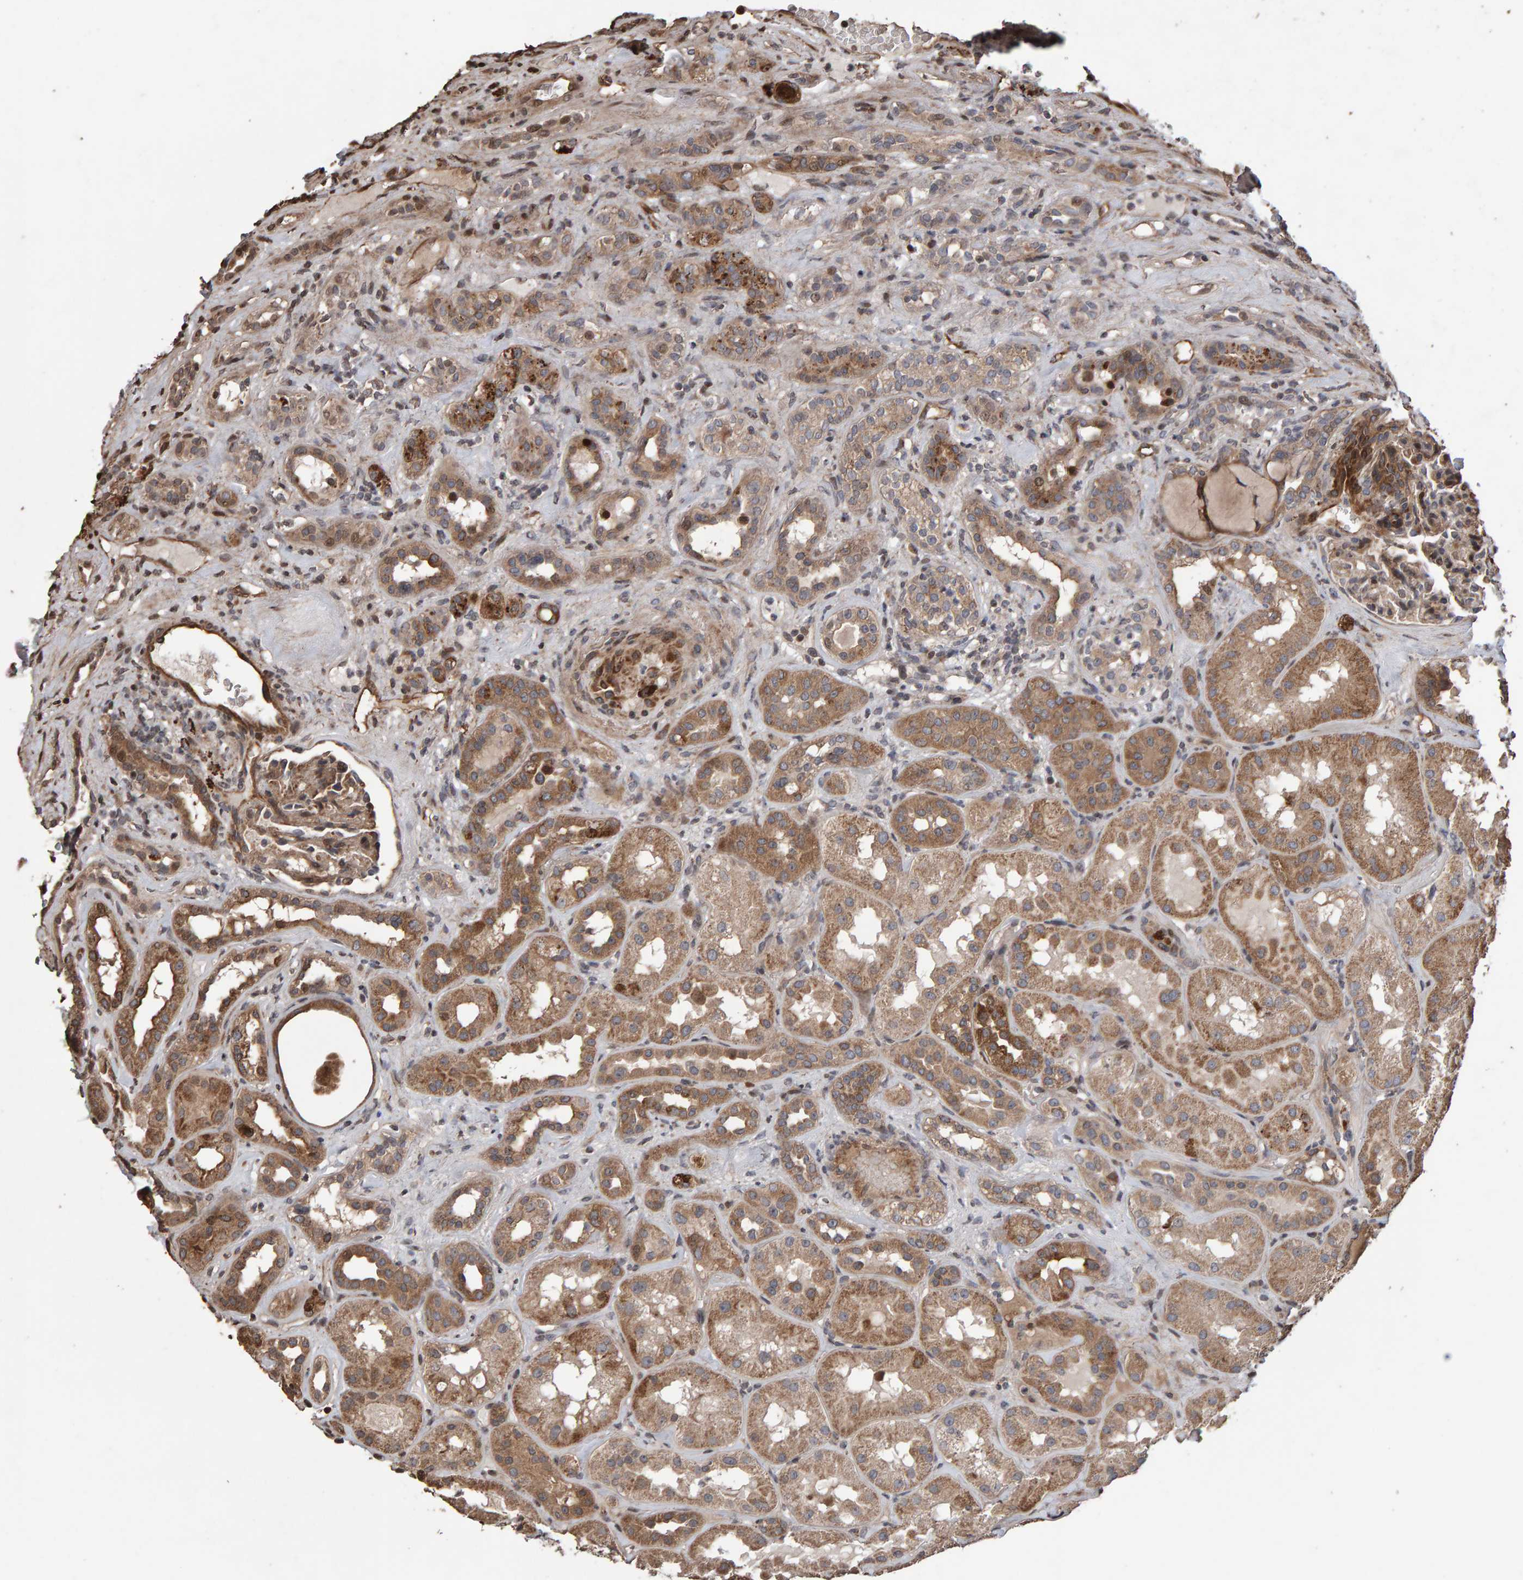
{"staining": {"intensity": "moderate", "quantity": ">75%", "location": "cytoplasmic/membranous"}, "tissue": "renal cancer", "cell_type": "Tumor cells", "image_type": "cancer", "snomed": [{"axis": "morphology", "description": "Normal tissue, NOS"}, {"axis": "morphology", "description": "Adenocarcinoma, NOS"}, {"axis": "topography", "description": "Kidney"}], "caption": "About >75% of tumor cells in human renal adenocarcinoma demonstrate moderate cytoplasmic/membranous protein expression as visualized by brown immunohistochemical staining.", "gene": "OSBP2", "patient": {"sex": "female", "age": 72}}